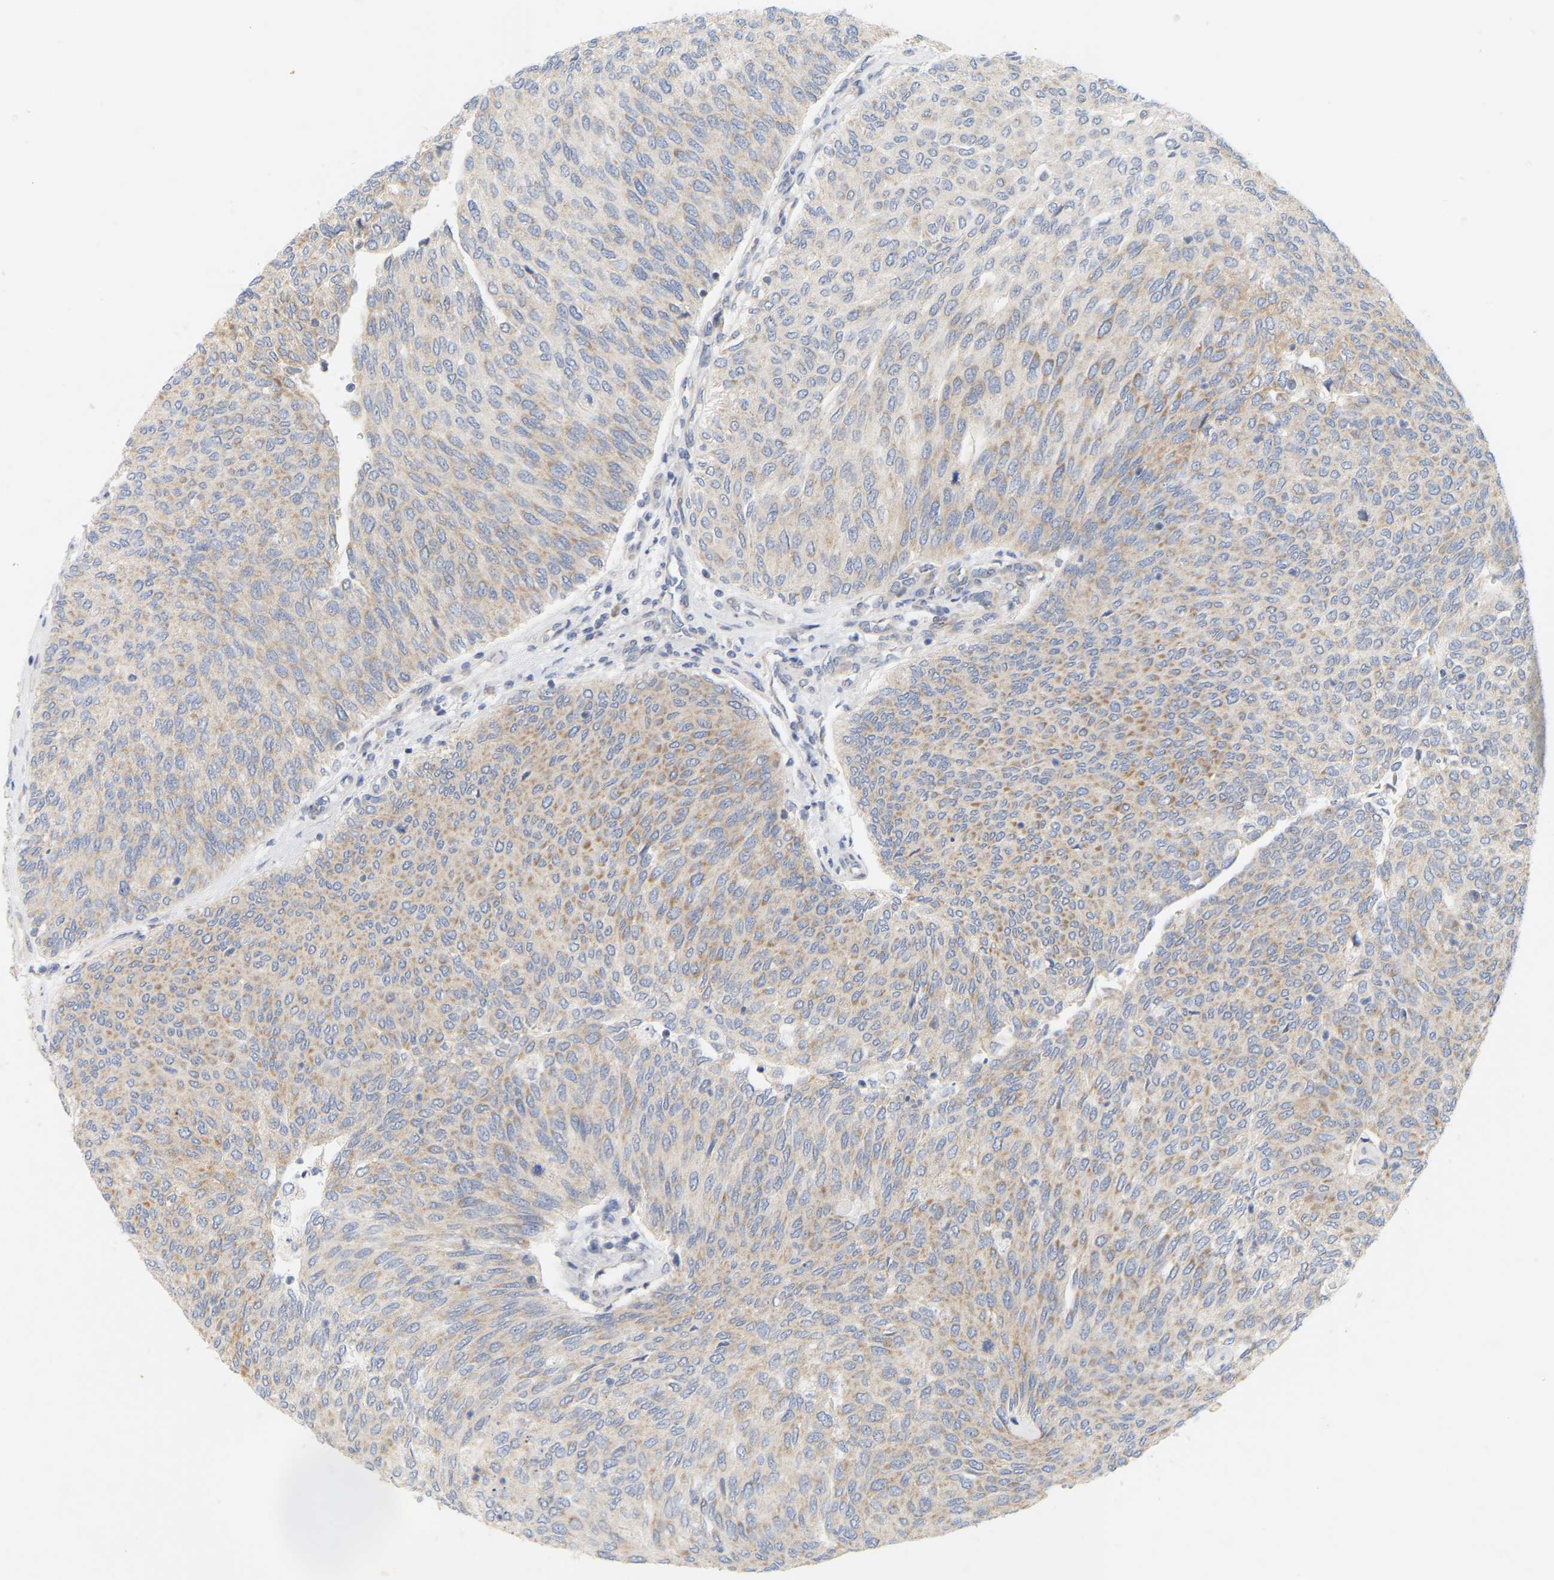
{"staining": {"intensity": "moderate", "quantity": "25%-75%", "location": "cytoplasmic/membranous"}, "tissue": "urothelial cancer", "cell_type": "Tumor cells", "image_type": "cancer", "snomed": [{"axis": "morphology", "description": "Urothelial carcinoma, Low grade"}, {"axis": "topography", "description": "Urinary bladder"}], "caption": "Immunohistochemistry (IHC) staining of urothelial cancer, which displays medium levels of moderate cytoplasmic/membranous staining in approximately 25%-75% of tumor cells indicating moderate cytoplasmic/membranous protein expression. The staining was performed using DAB (brown) for protein detection and nuclei were counterstained in hematoxylin (blue).", "gene": "MINDY4", "patient": {"sex": "female", "age": 79}}